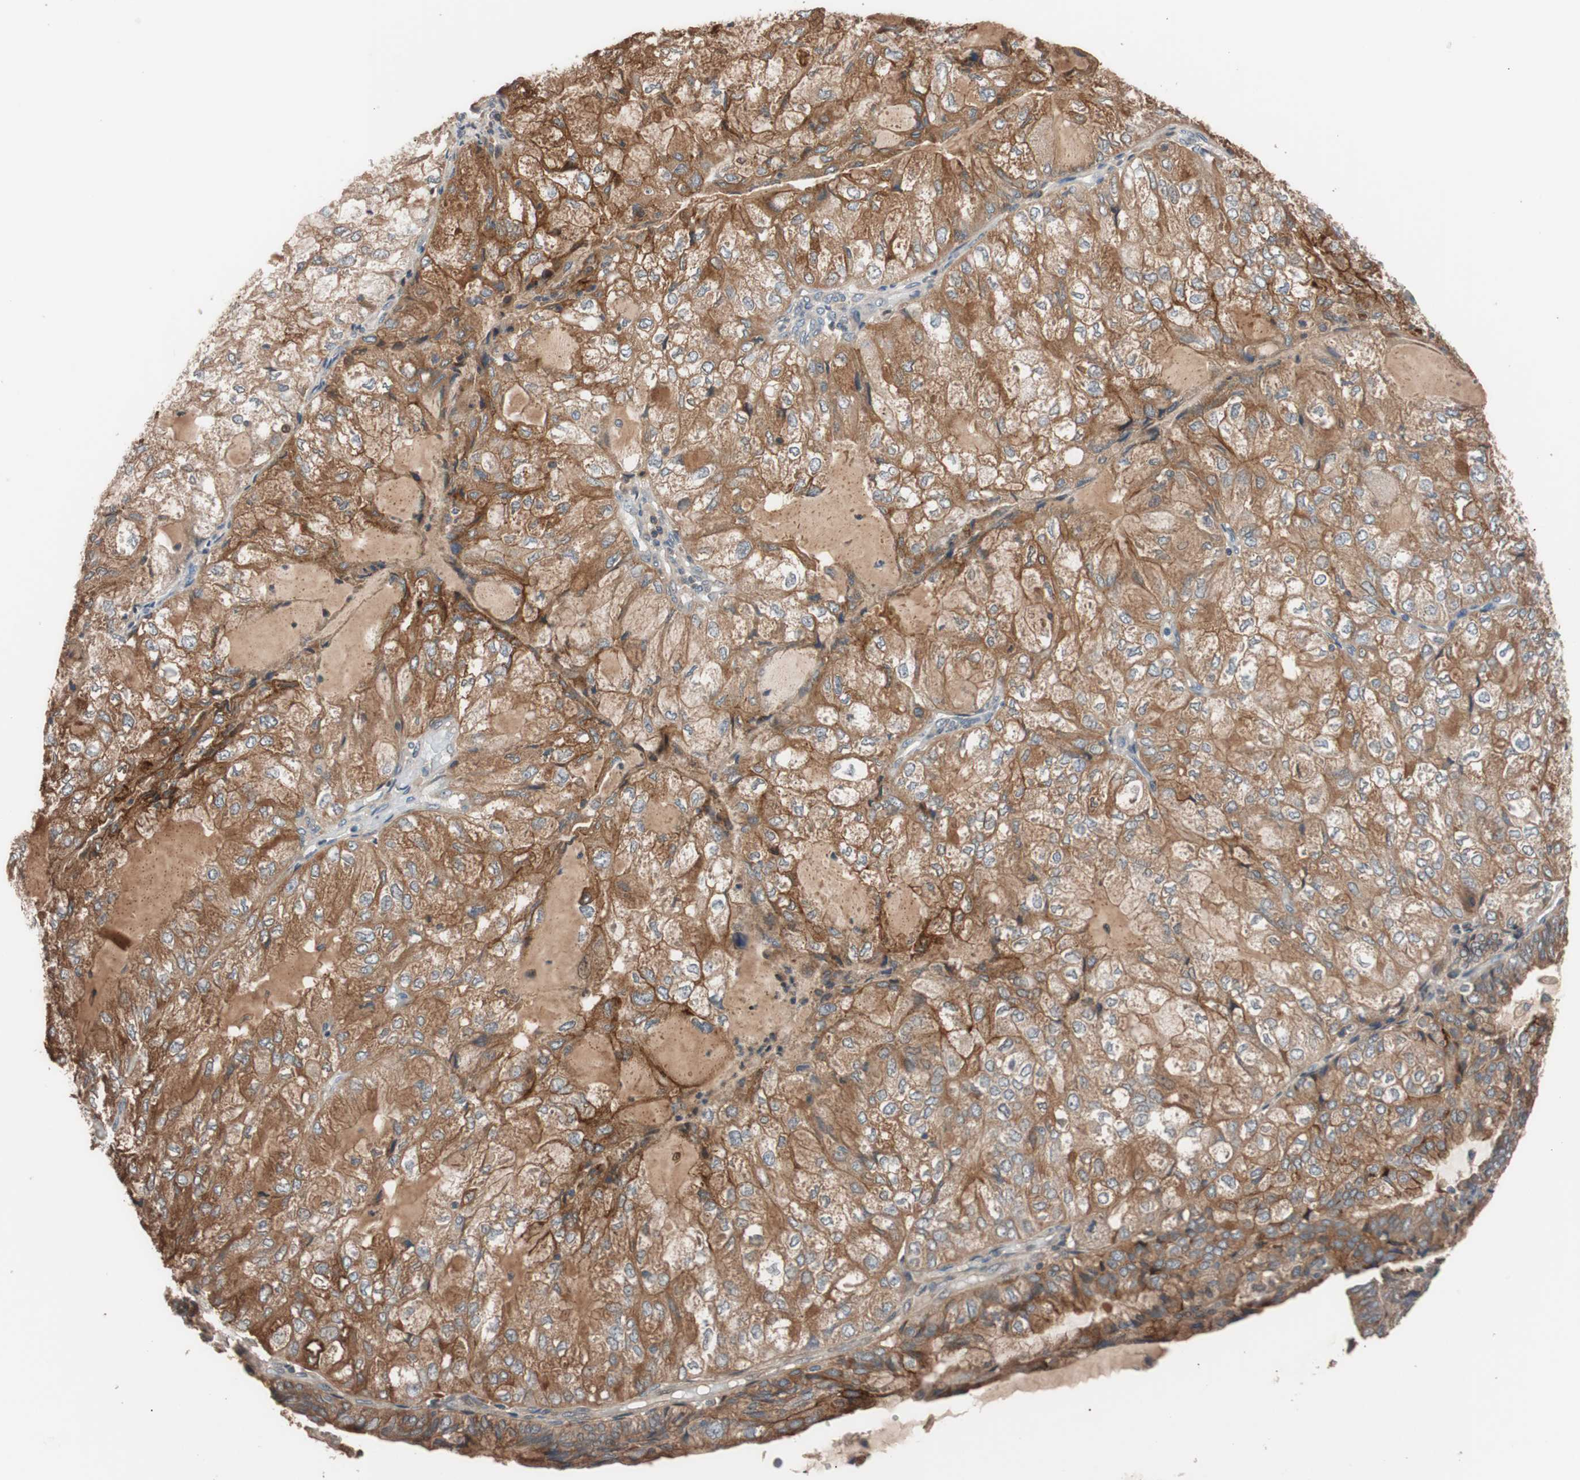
{"staining": {"intensity": "strong", "quantity": ">75%", "location": "cytoplasmic/membranous"}, "tissue": "endometrial cancer", "cell_type": "Tumor cells", "image_type": "cancer", "snomed": [{"axis": "morphology", "description": "Adenocarcinoma, NOS"}, {"axis": "topography", "description": "Endometrium"}], "caption": "This micrograph exhibits endometrial adenocarcinoma stained with immunohistochemistry to label a protein in brown. The cytoplasmic/membranous of tumor cells show strong positivity for the protein. Nuclei are counter-stained blue.", "gene": "SDC4", "patient": {"sex": "female", "age": 81}}